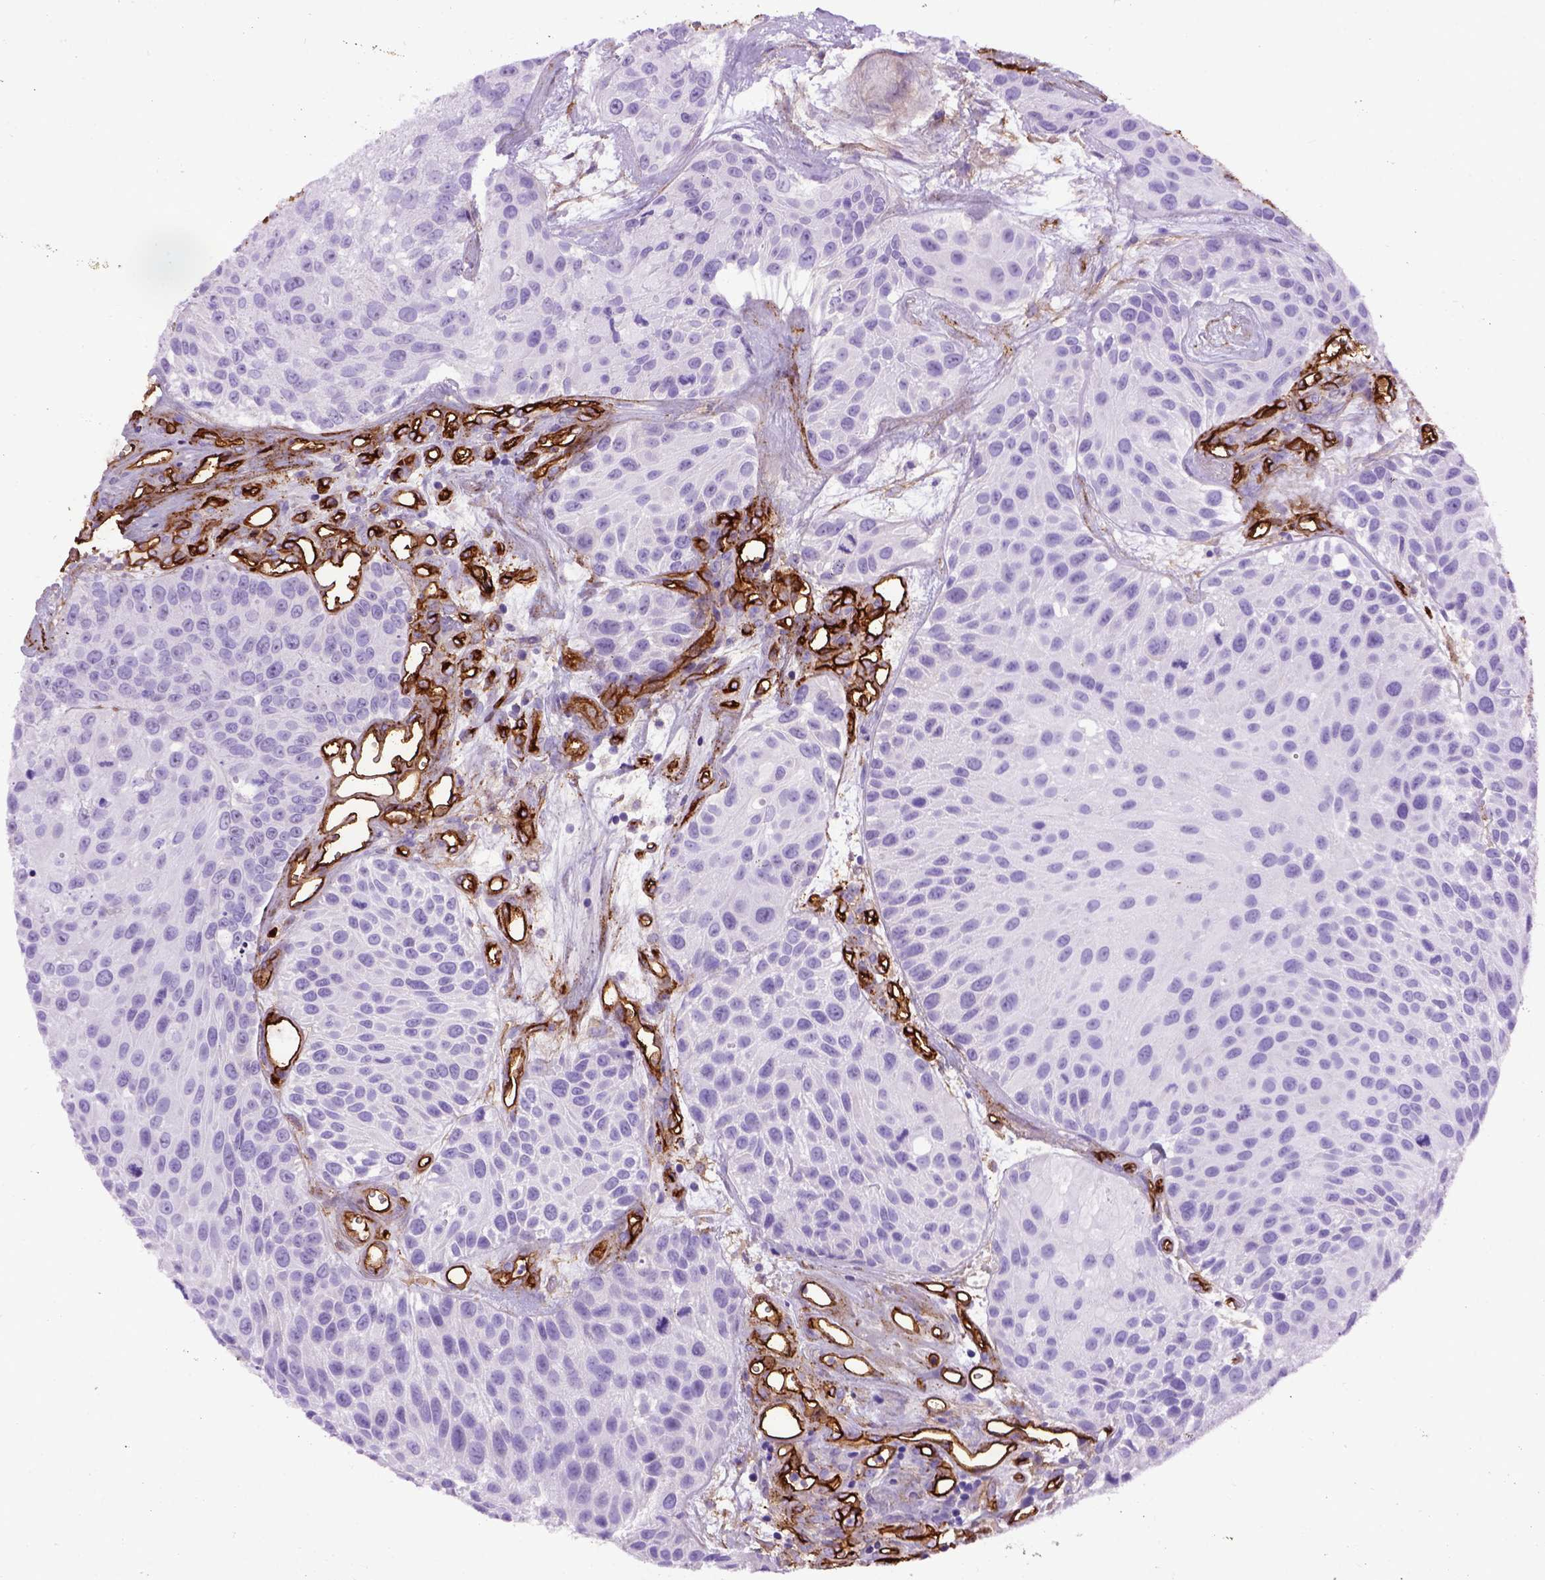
{"staining": {"intensity": "negative", "quantity": "none", "location": "none"}, "tissue": "urothelial cancer", "cell_type": "Tumor cells", "image_type": "cancer", "snomed": [{"axis": "morphology", "description": "Urothelial carcinoma, Low grade"}, {"axis": "topography", "description": "Urinary bladder"}], "caption": "Urothelial carcinoma (low-grade) stained for a protein using IHC demonstrates no expression tumor cells.", "gene": "ENG", "patient": {"sex": "female", "age": 87}}